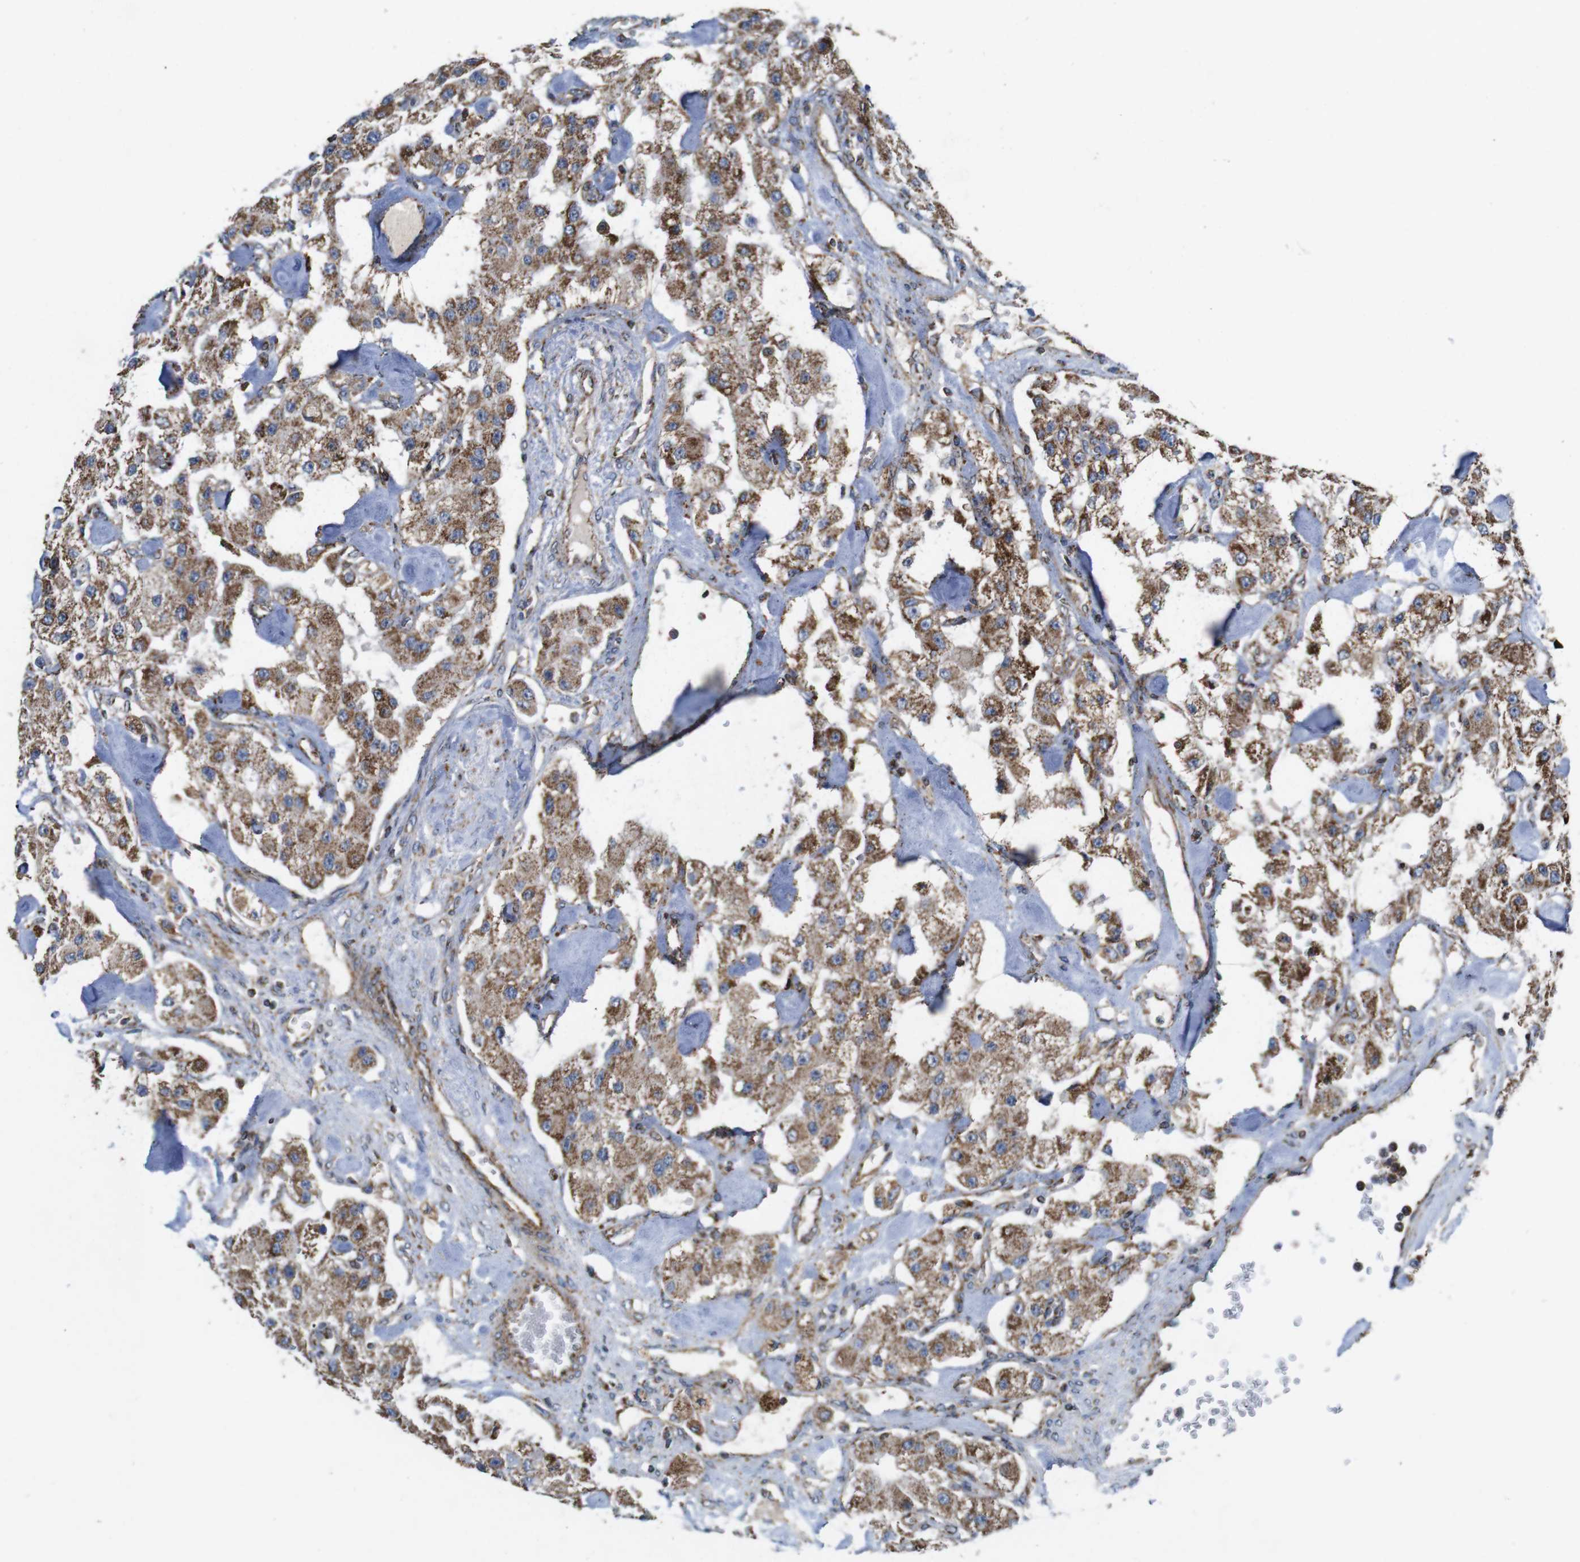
{"staining": {"intensity": "weak", "quantity": ">75%", "location": "cytoplasmic/membranous"}, "tissue": "carcinoid", "cell_type": "Tumor cells", "image_type": "cancer", "snomed": [{"axis": "morphology", "description": "Carcinoid, malignant, NOS"}, {"axis": "topography", "description": "Pancreas"}], "caption": "Immunohistochemical staining of human carcinoid exhibits weak cytoplasmic/membranous protein positivity in about >75% of tumor cells.", "gene": "HK1", "patient": {"sex": "male", "age": 41}}